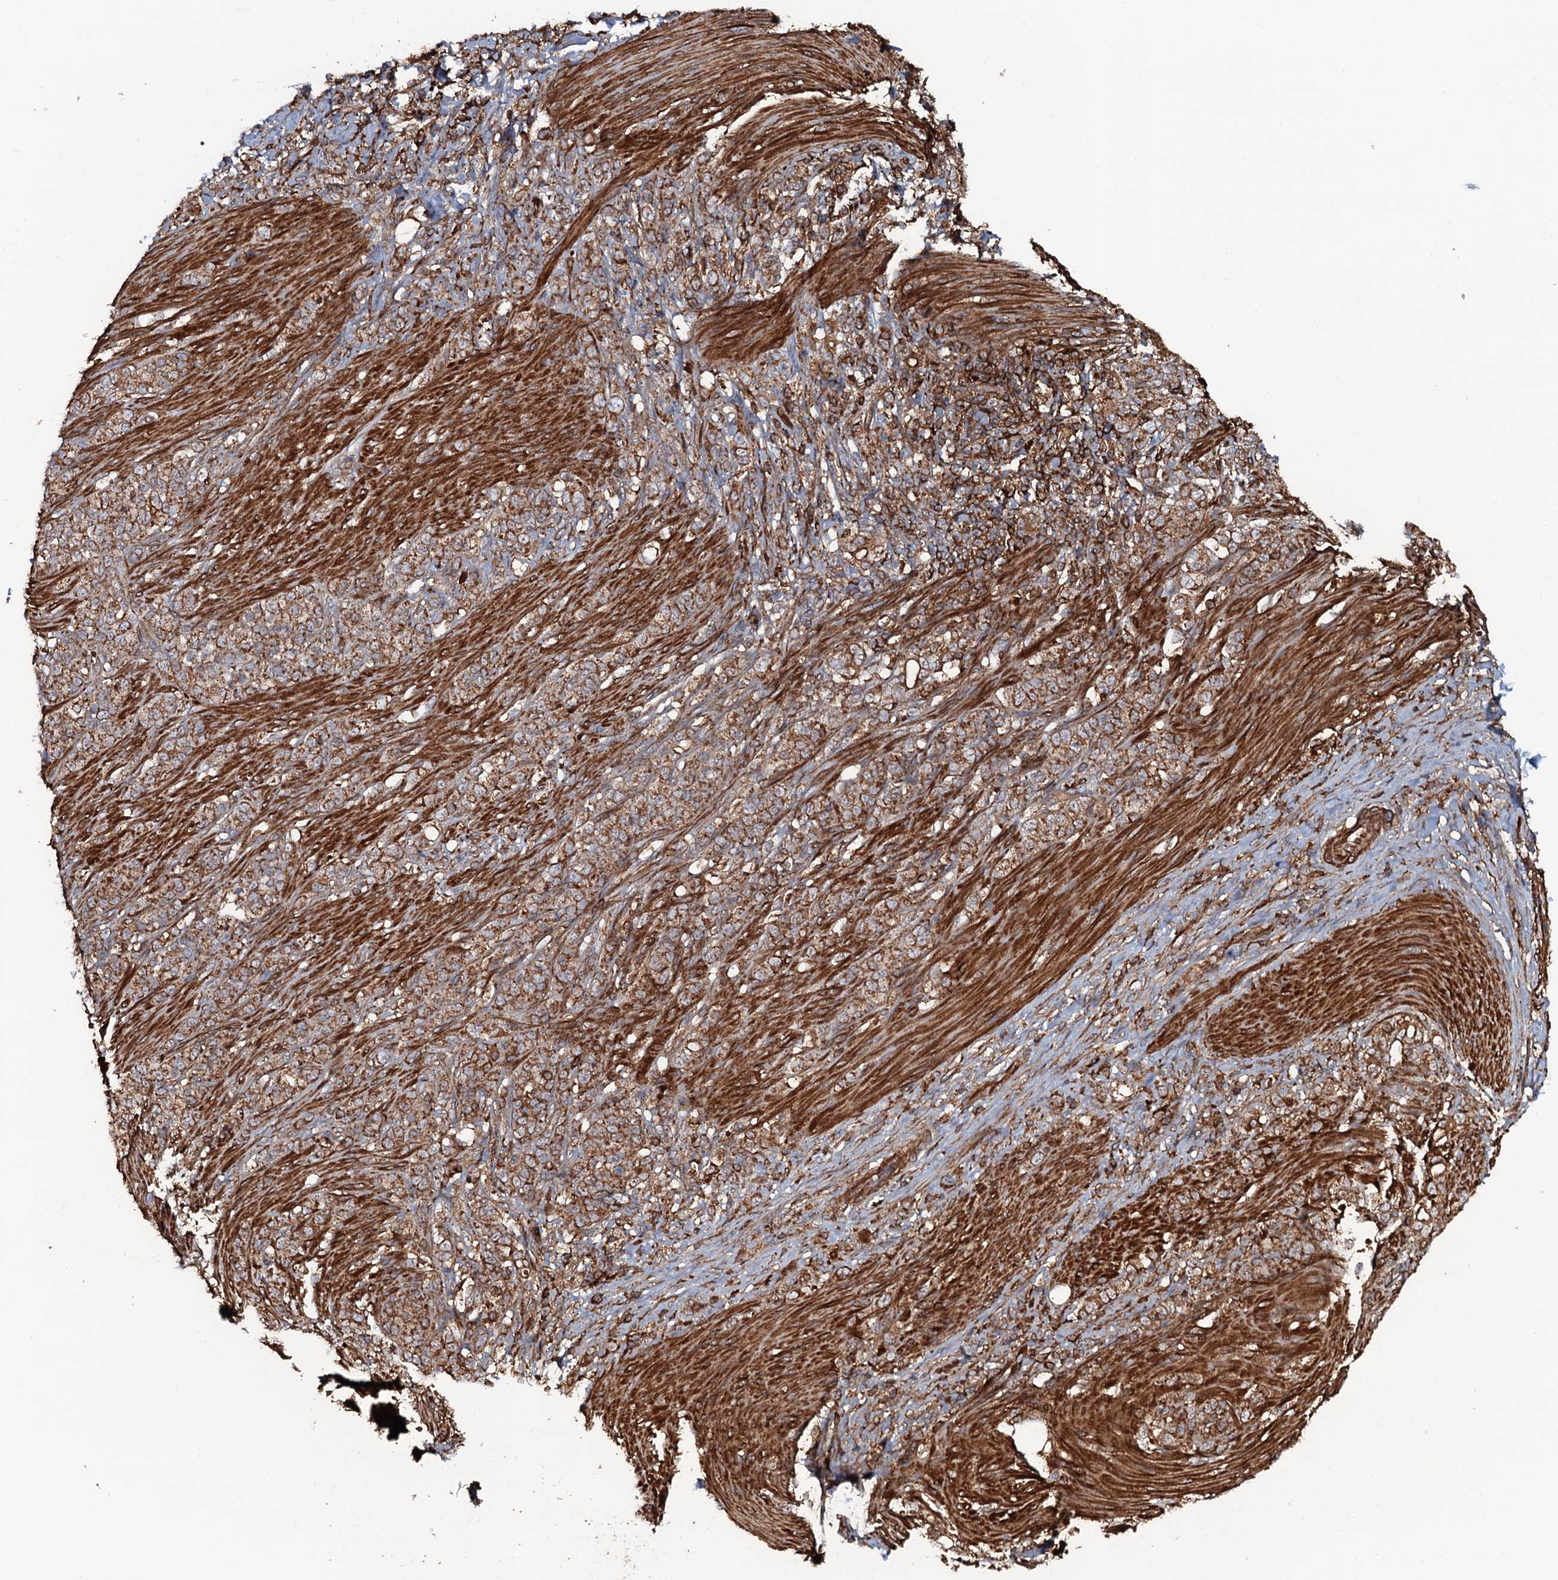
{"staining": {"intensity": "moderate", "quantity": ">75%", "location": "cytoplasmic/membranous"}, "tissue": "stomach cancer", "cell_type": "Tumor cells", "image_type": "cancer", "snomed": [{"axis": "morphology", "description": "Adenocarcinoma, NOS"}, {"axis": "topography", "description": "Stomach"}], "caption": "IHC photomicrograph of neoplastic tissue: human stomach cancer stained using IHC reveals medium levels of moderate protein expression localized specifically in the cytoplasmic/membranous of tumor cells, appearing as a cytoplasmic/membranous brown color.", "gene": "VWA8", "patient": {"sex": "female", "age": 79}}